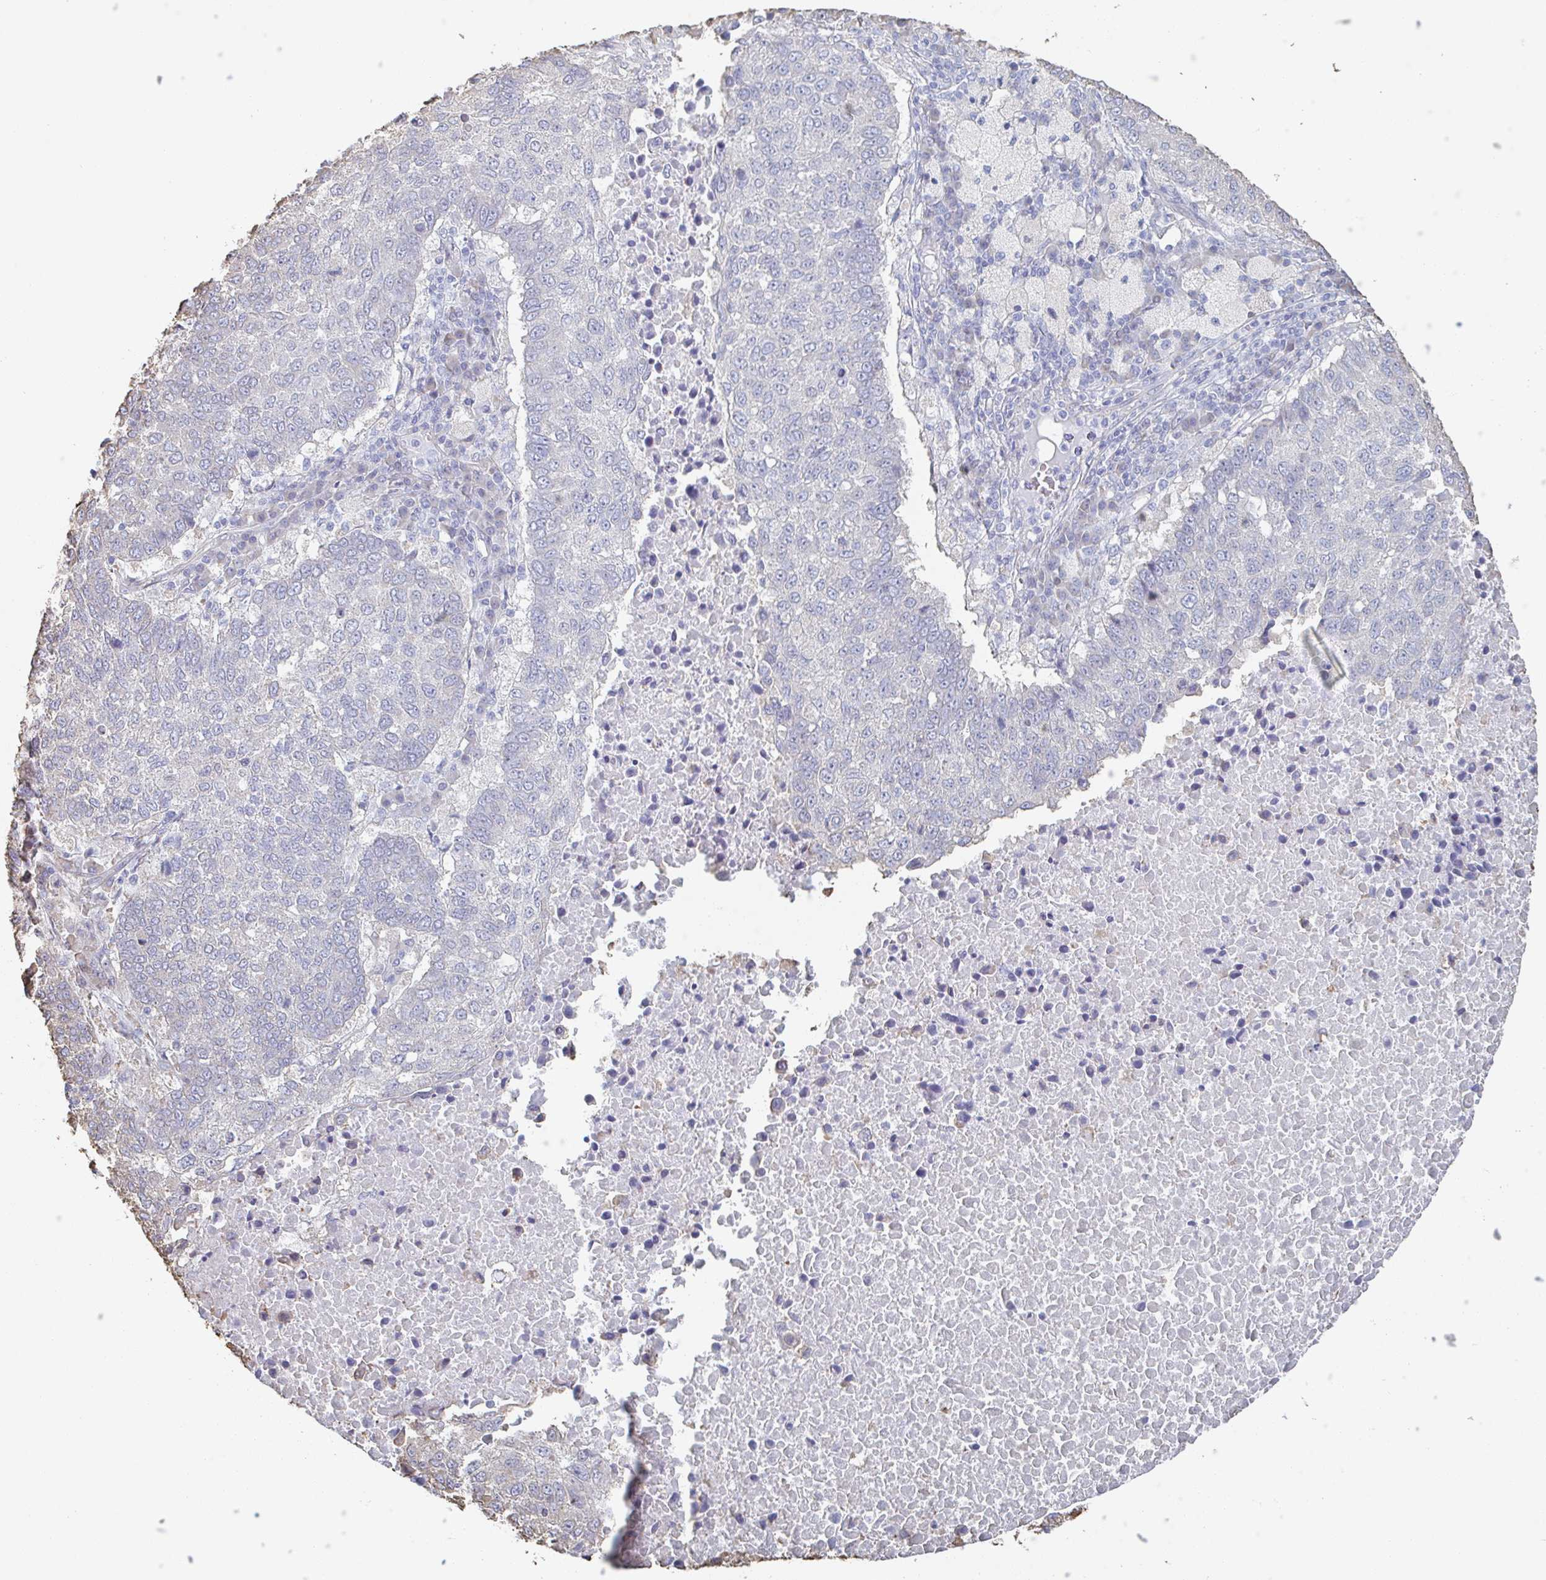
{"staining": {"intensity": "negative", "quantity": "none", "location": "none"}, "tissue": "lung cancer", "cell_type": "Tumor cells", "image_type": "cancer", "snomed": [{"axis": "morphology", "description": "Squamous cell carcinoma, NOS"}, {"axis": "topography", "description": "Lung"}], "caption": "Tumor cells are negative for brown protein staining in lung cancer (squamous cell carcinoma).", "gene": "RAB5IF", "patient": {"sex": "male", "age": 73}}